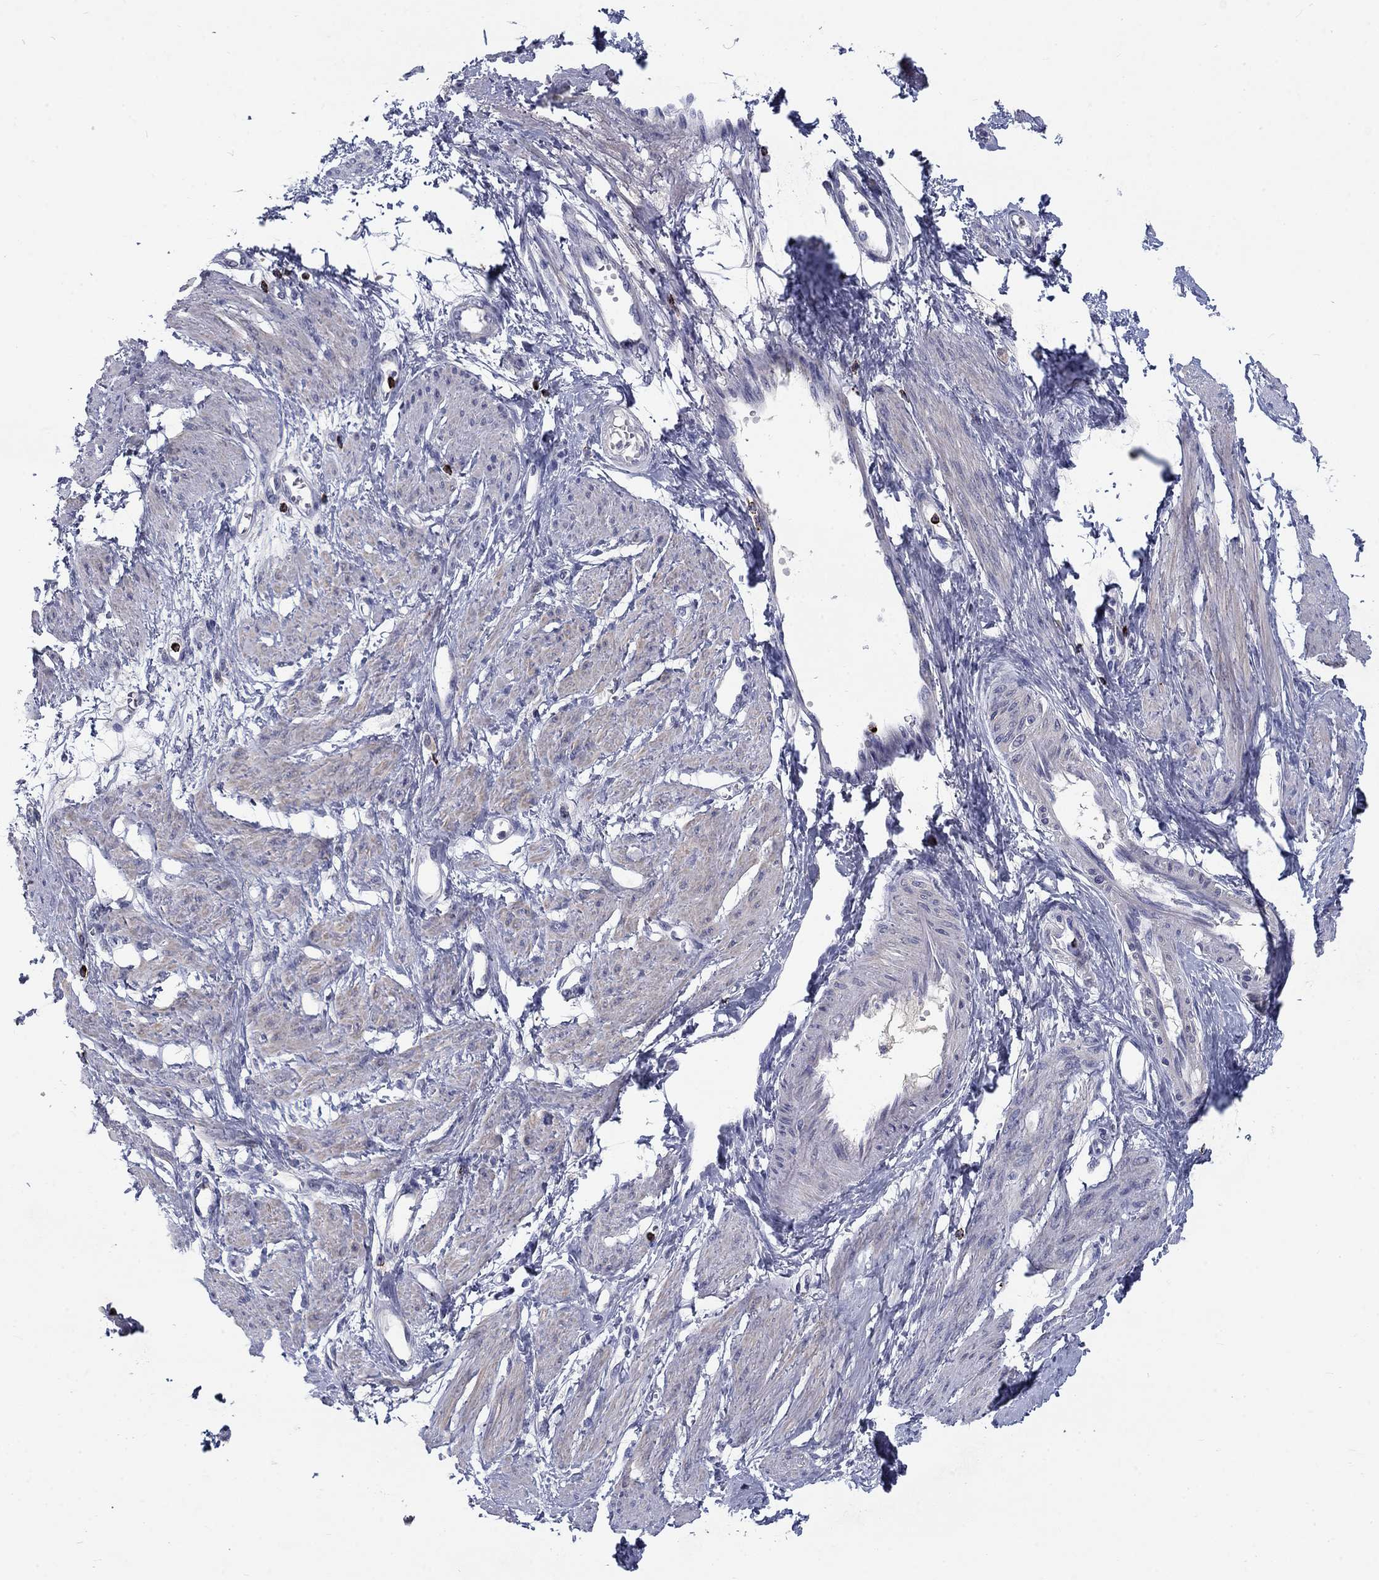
{"staining": {"intensity": "weak", "quantity": "25%-75%", "location": "cytoplasmic/membranous"}, "tissue": "smooth muscle", "cell_type": "Smooth muscle cells", "image_type": "normal", "snomed": [{"axis": "morphology", "description": "Normal tissue, NOS"}, {"axis": "topography", "description": "Smooth muscle"}, {"axis": "topography", "description": "Uterus"}], "caption": "An immunohistochemistry photomicrograph of benign tissue is shown. Protein staining in brown labels weak cytoplasmic/membranous positivity in smooth muscle within smooth muscle cells.", "gene": "GZMA", "patient": {"sex": "female", "age": 39}}